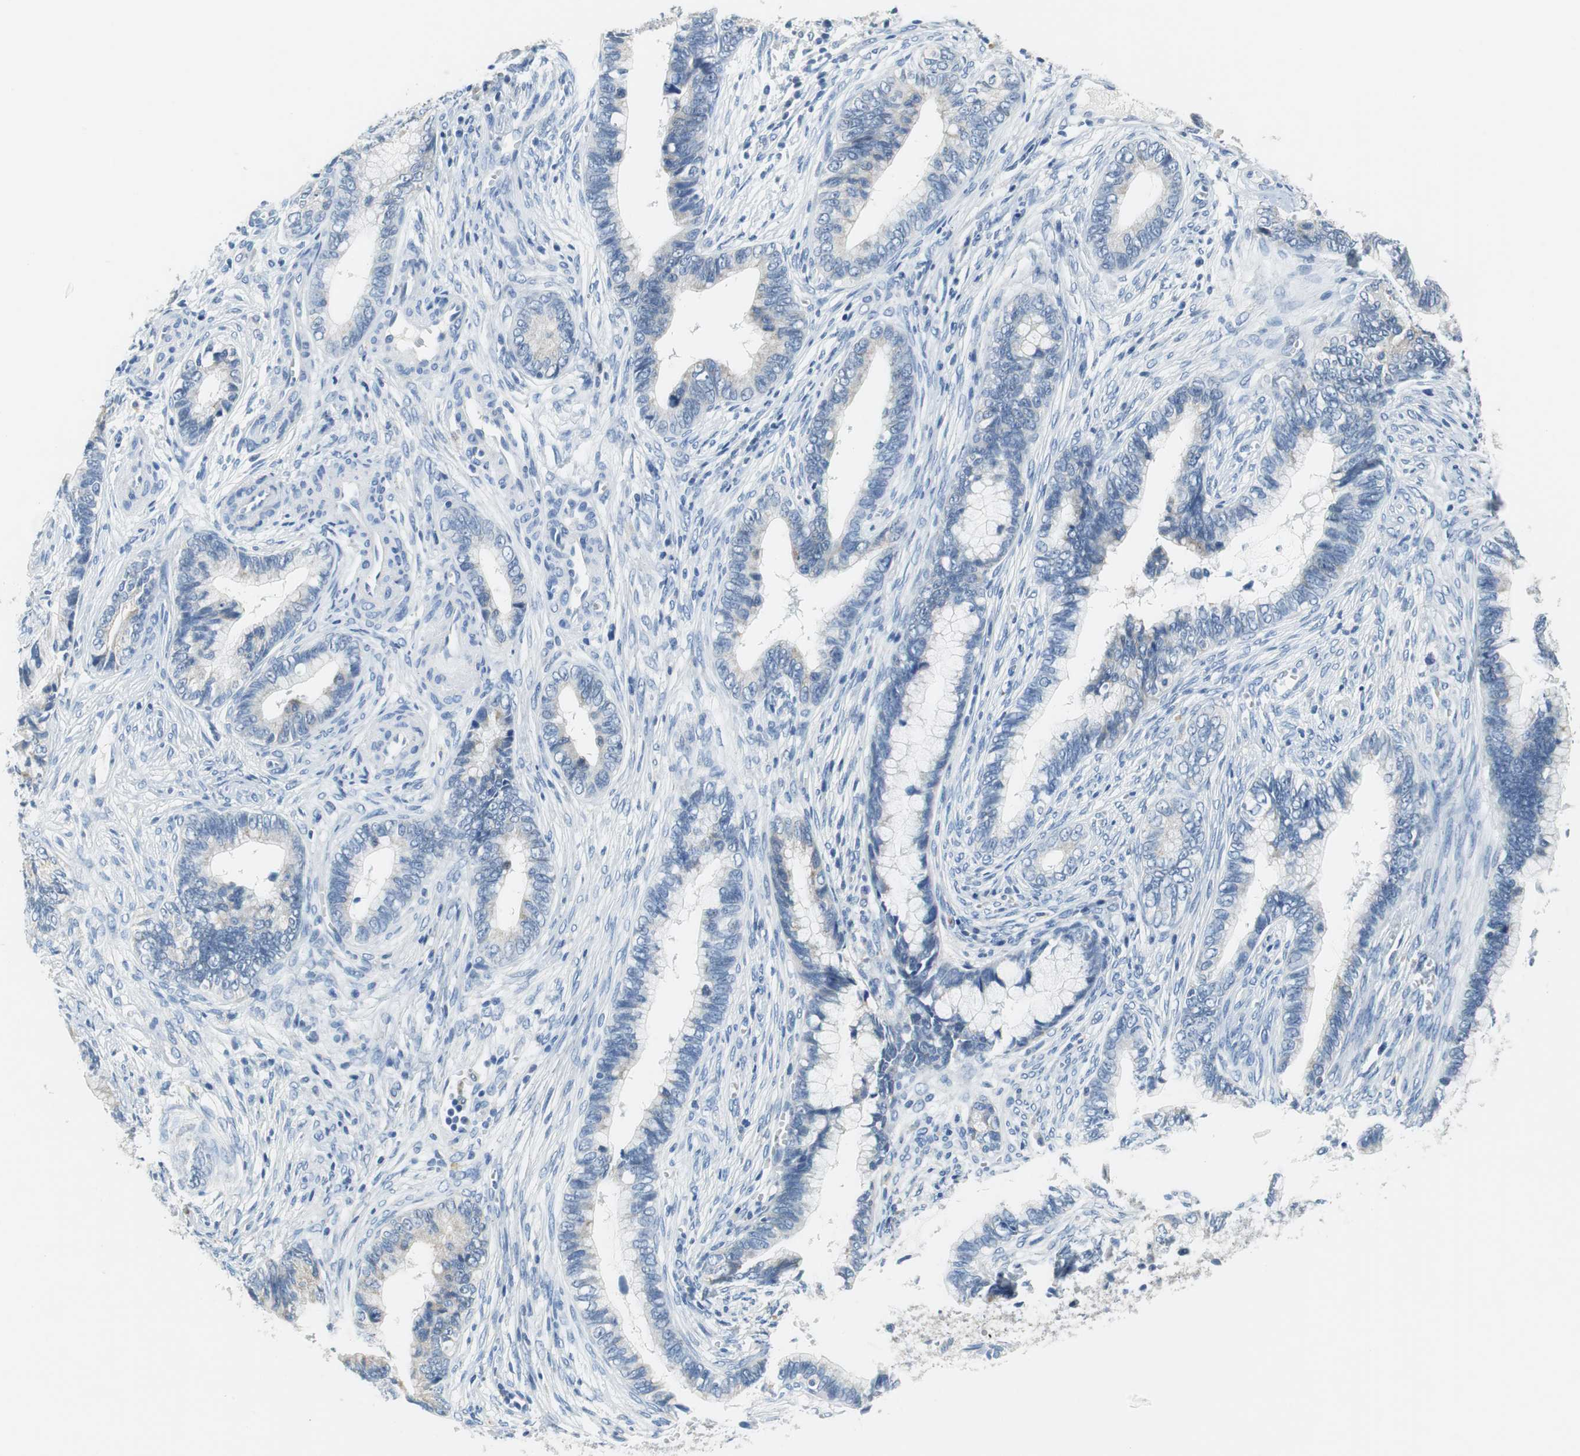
{"staining": {"intensity": "negative", "quantity": "none", "location": "none"}, "tissue": "cervical cancer", "cell_type": "Tumor cells", "image_type": "cancer", "snomed": [{"axis": "morphology", "description": "Adenocarcinoma, NOS"}, {"axis": "topography", "description": "Cervix"}], "caption": "Protein analysis of adenocarcinoma (cervical) demonstrates no significant expression in tumor cells.", "gene": "TEX264", "patient": {"sex": "female", "age": 44}}